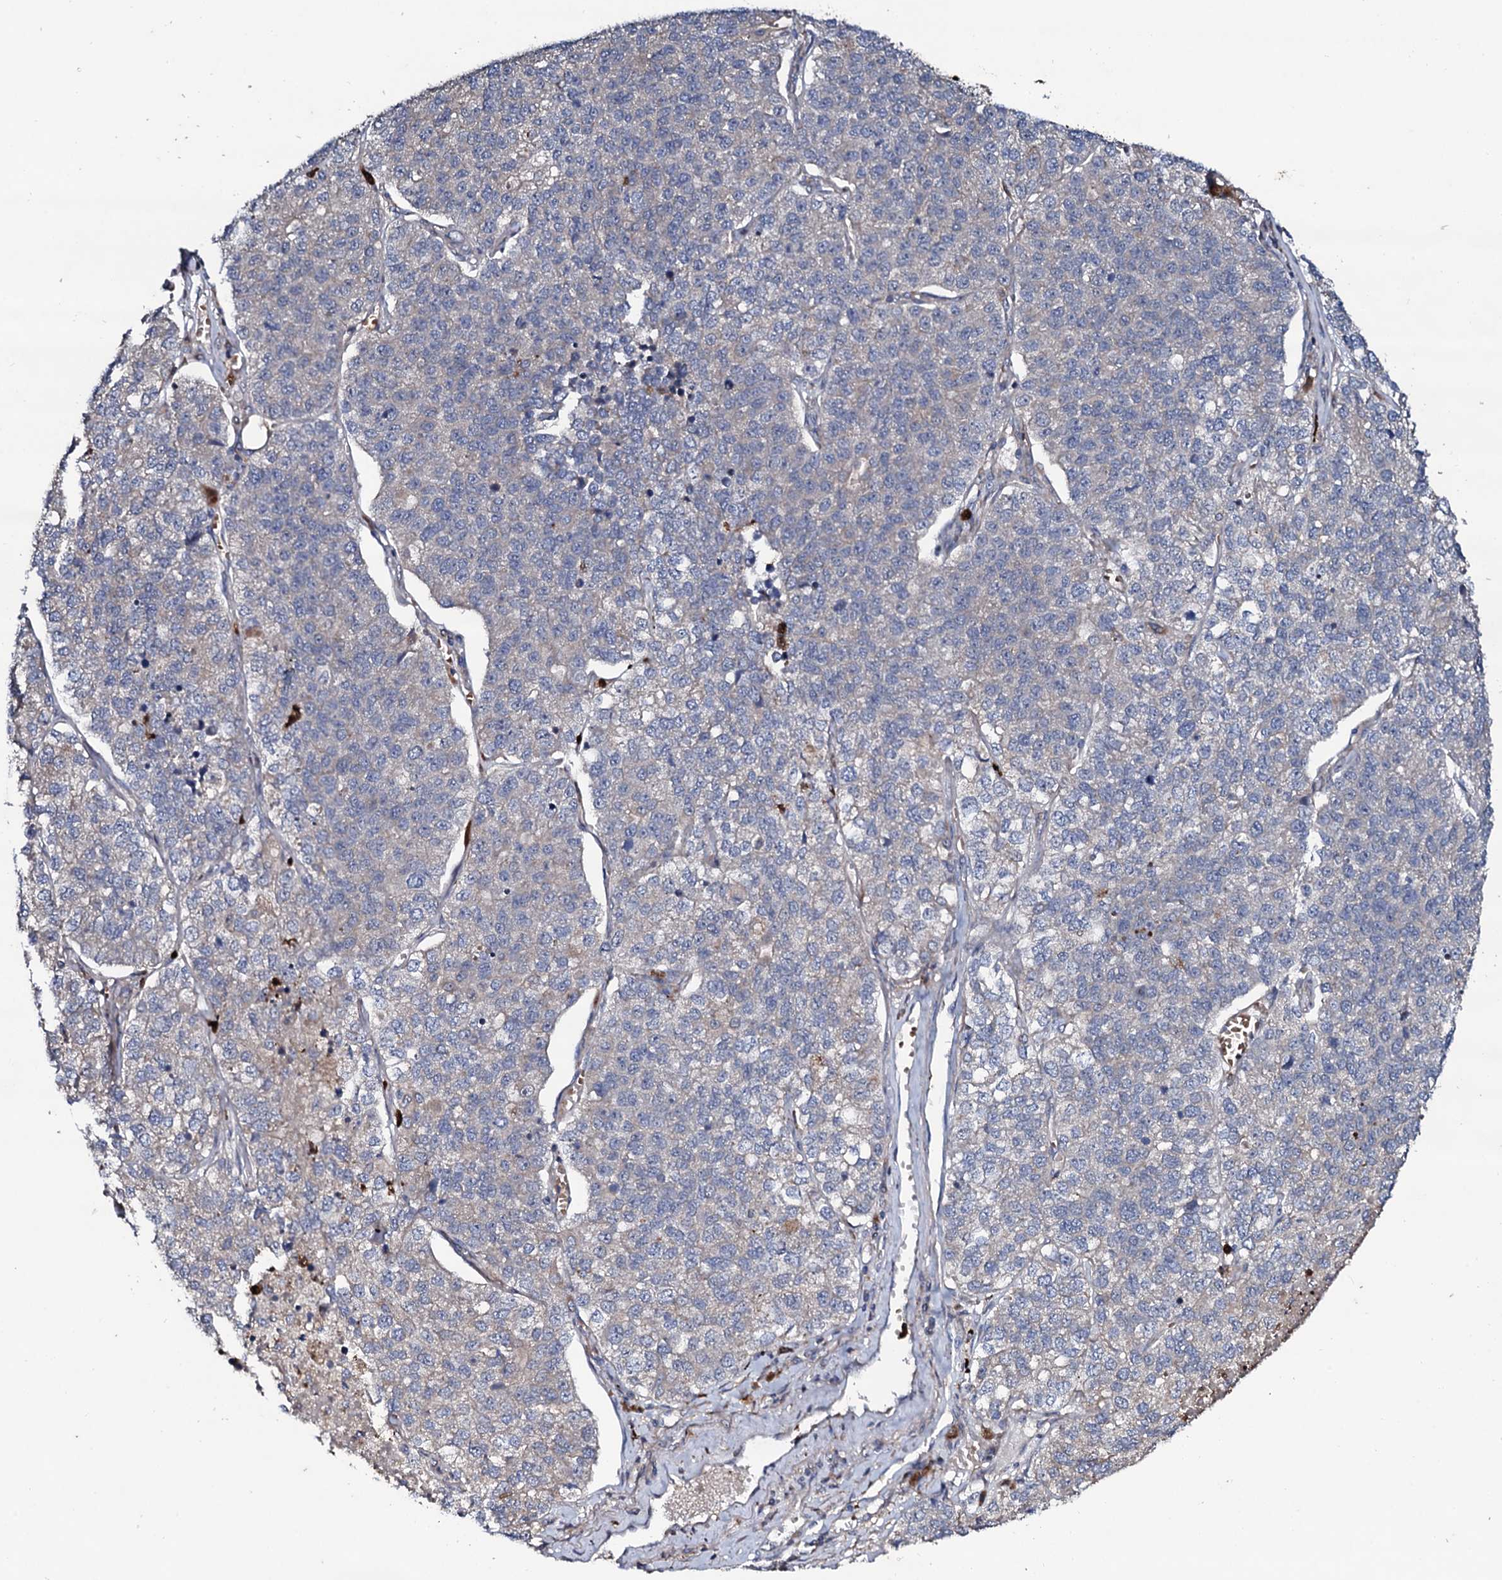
{"staining": {"intensity": "negative", "quantity": "none", "location": "none"}, "tissue": "lung cancer", "cell_type": "Tumor cells", "image_type": "cancer", "snomed": [{"axis": "morphology", "description": "Adenocarcinoma, NOS"}, {"axis": "topography", "description": "Lung"}], "caption": "Photomicrograph shows no significant protein staining in tumor cells of lung adenocarcinoma. (DAB (3,3'-diaminobenzidine) IHC visualized using brightfield microscopy, high magnification).", "gene": "COG6", "patient": {"sex": "male", "age": 49}}